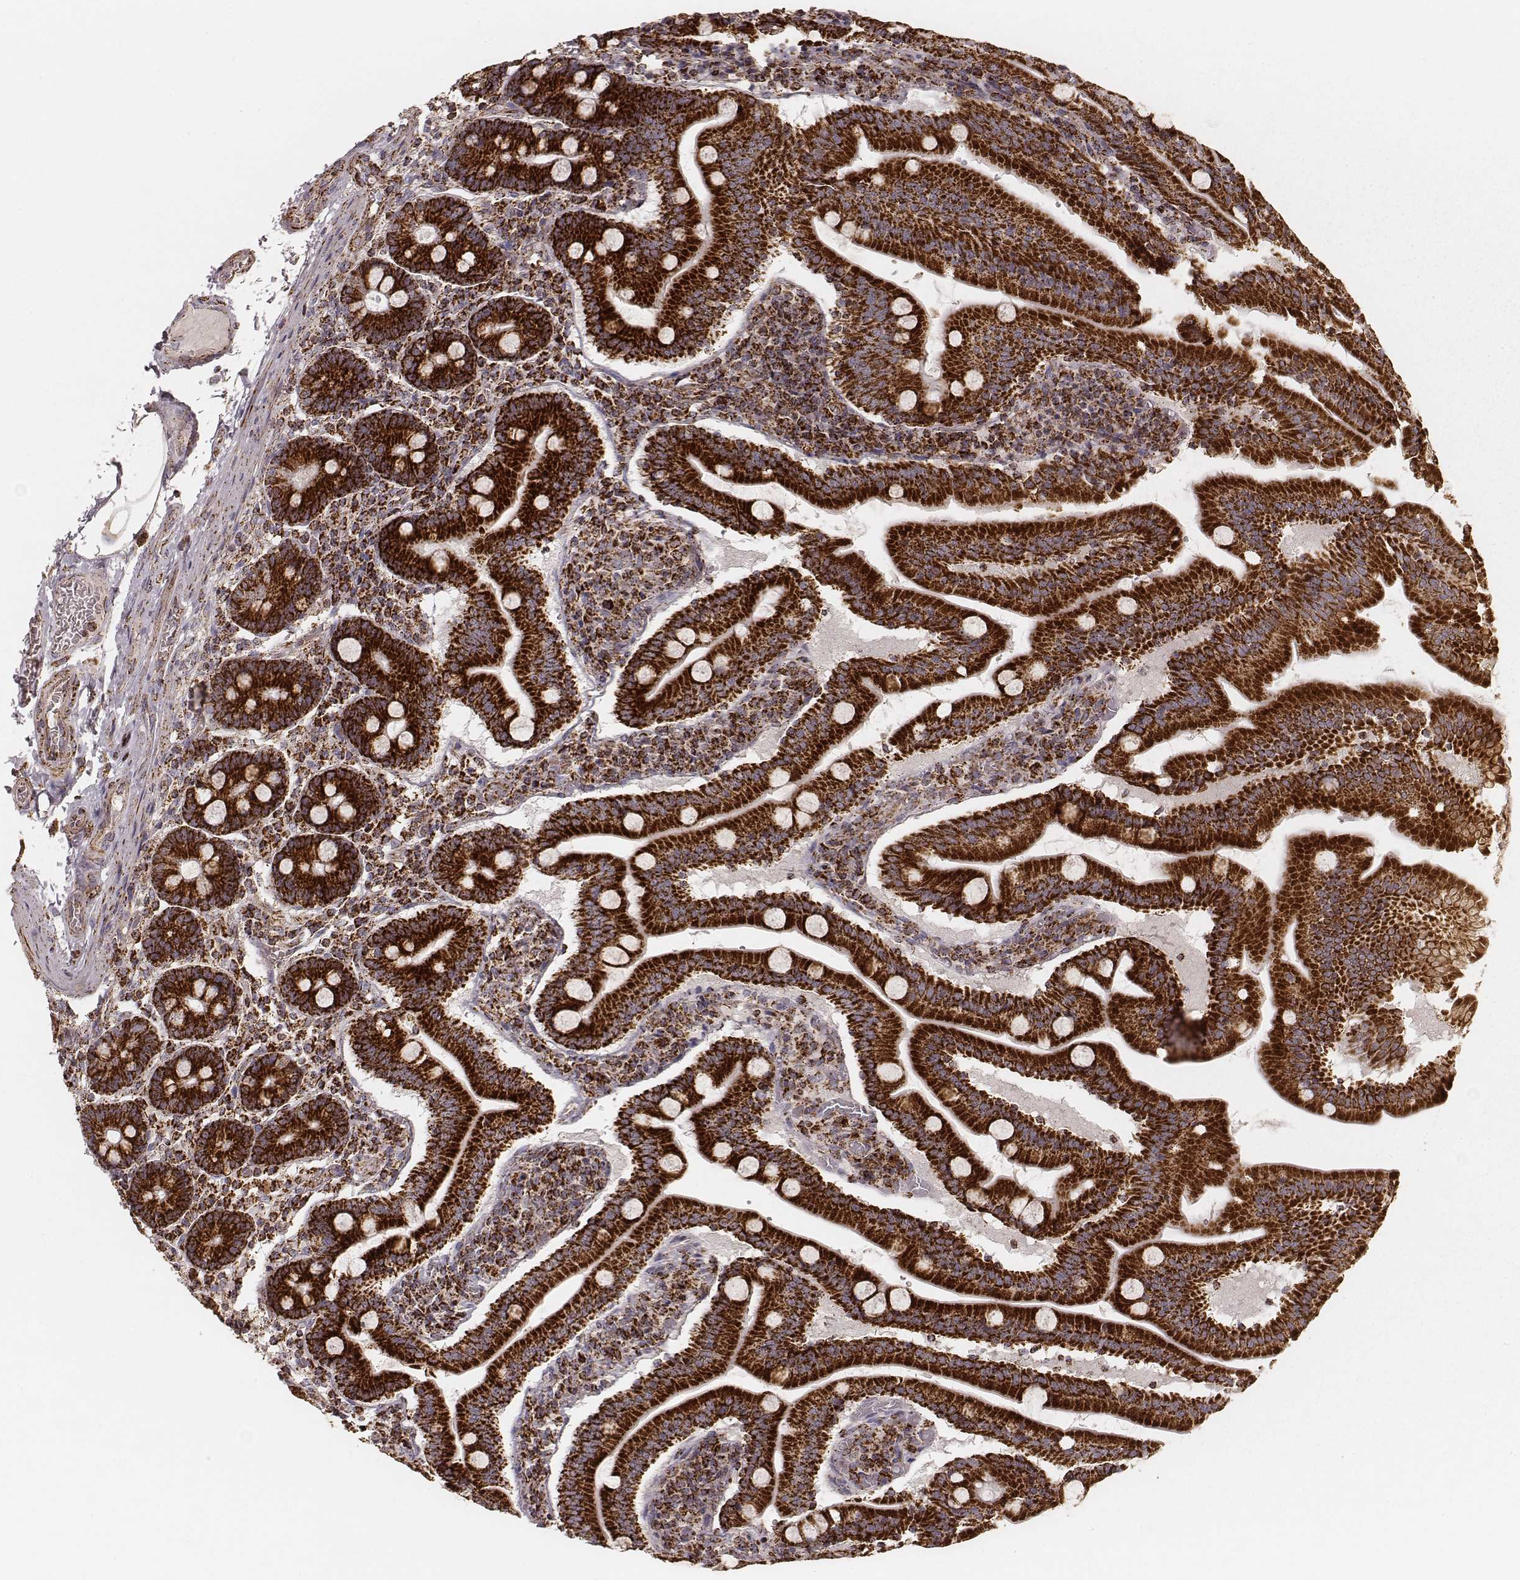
{"staining": {"intensity": "strong", "quantity": ">75%", "location": "cytoplasmic/membranous"}, "tissue": "small intestine", "cell_type": "Glandular cells", "image_type": "normal", "snomed": [{"axis": "morphology", "description": "Normal tissue, NOS"}, {"axis": "topography", "description": "Small intestine"}], "caption": "Immunohistochemical staining of benign small intestine displays strong cytoplasmic/membranous protein expression in about >75% of glandular cells.", "gene": "CS", "patient": {"sex": "male", "age": 37}}